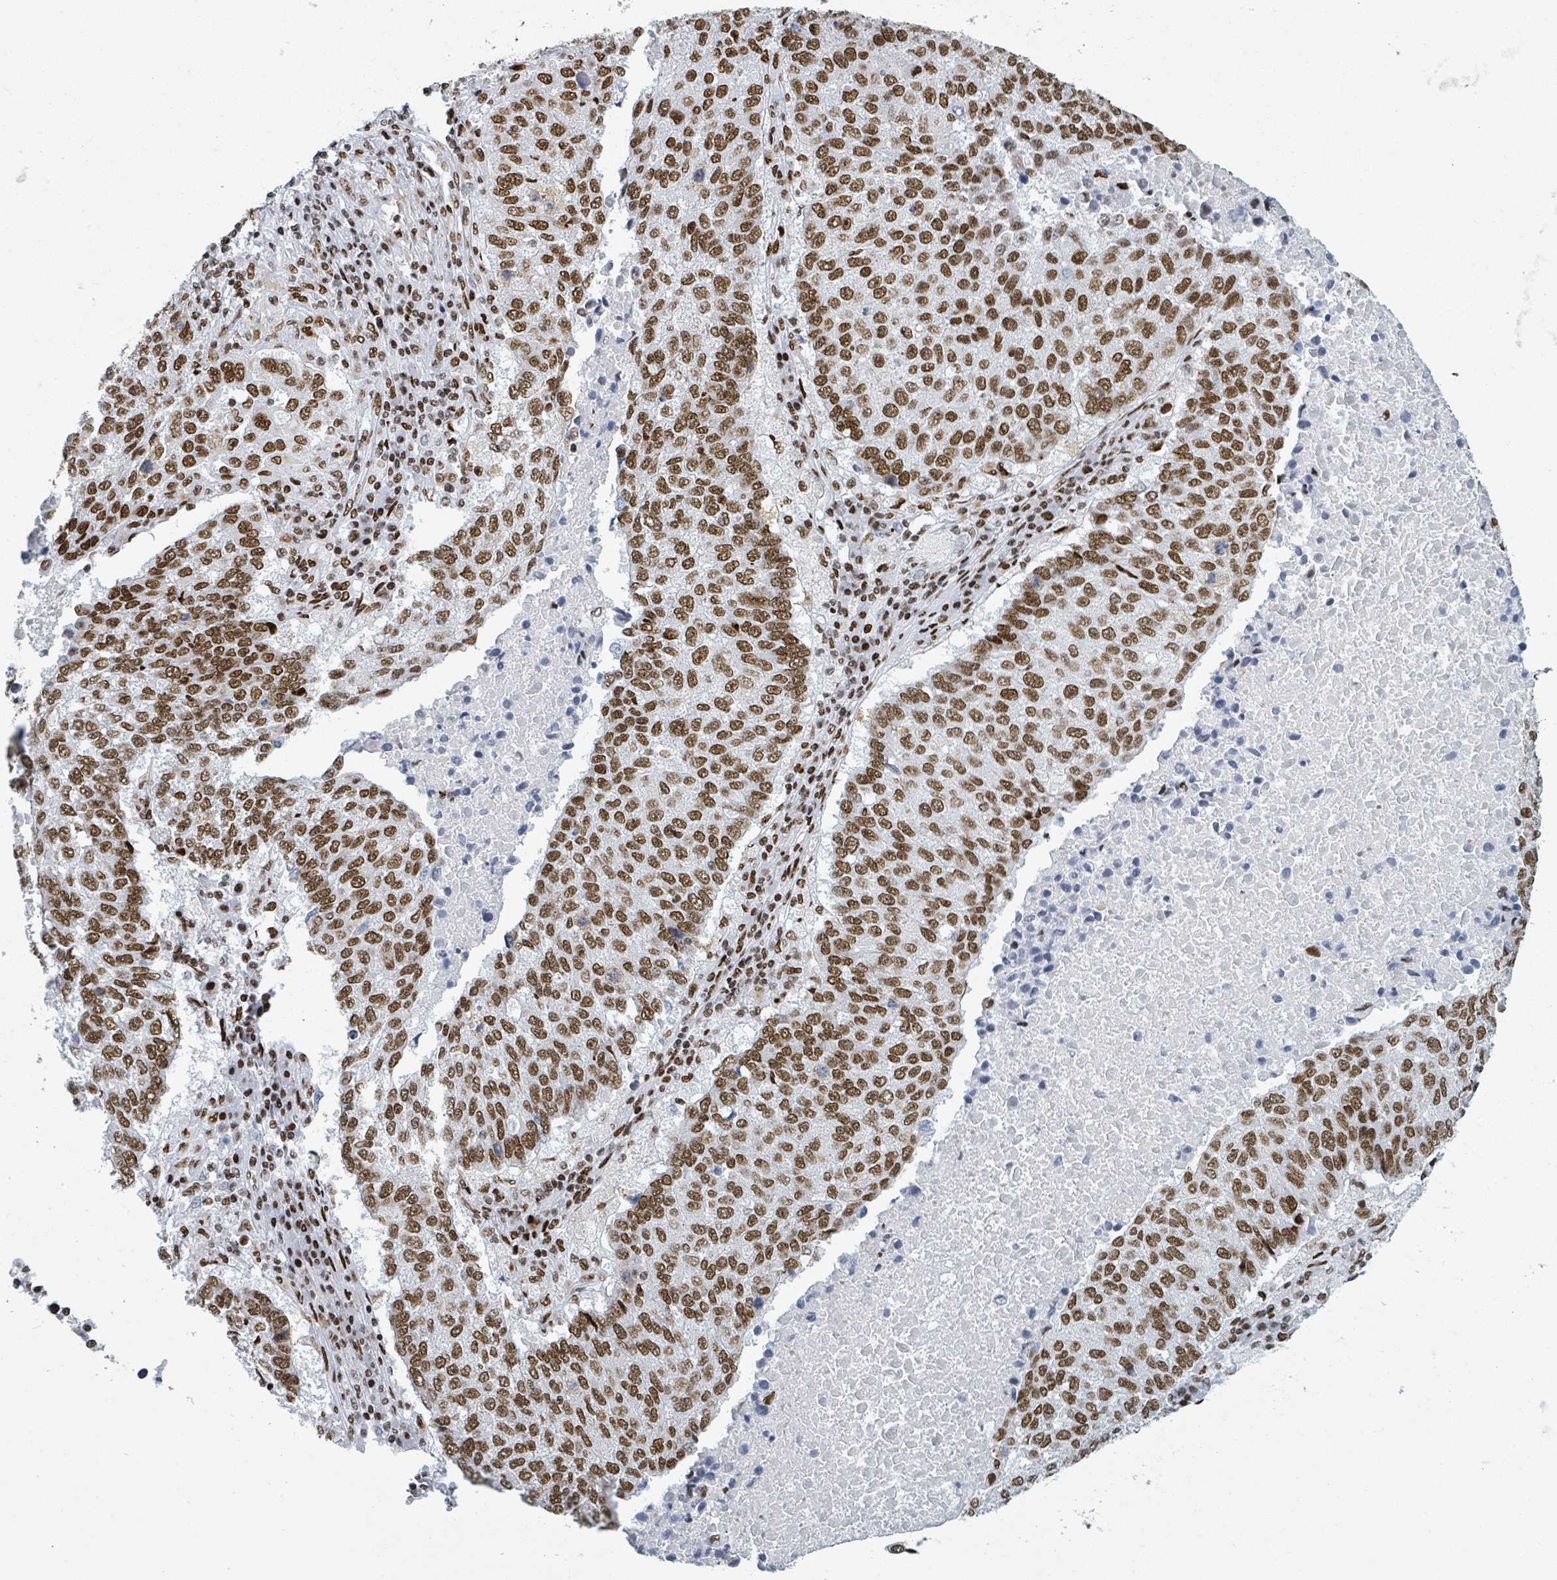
{"staining": {"intensity": "moderate", "quantity": ">75%", "location": "nuclear"}, "tissue": "lung cancer", "cell_type": "Tumor cells", "image_type": "cancer", "snomed": [{"axis": "morphology", "description": "Squamous cell carcinoma, NOS"}, {"axis": "topography", "description": "Lung"}], "caption": "Lung squamous cell carcinoma stained with DAB (3,3'-diaminobenzidine) immunohistochemistry (IHC) reveals medium levels of moderate nuclear staining in about >75% of tumor cells. The protein is shown in brown color, while the nuclei are stained blue.", "gene": "DHX16", "patient": {"sex": "male", "age": 73}}